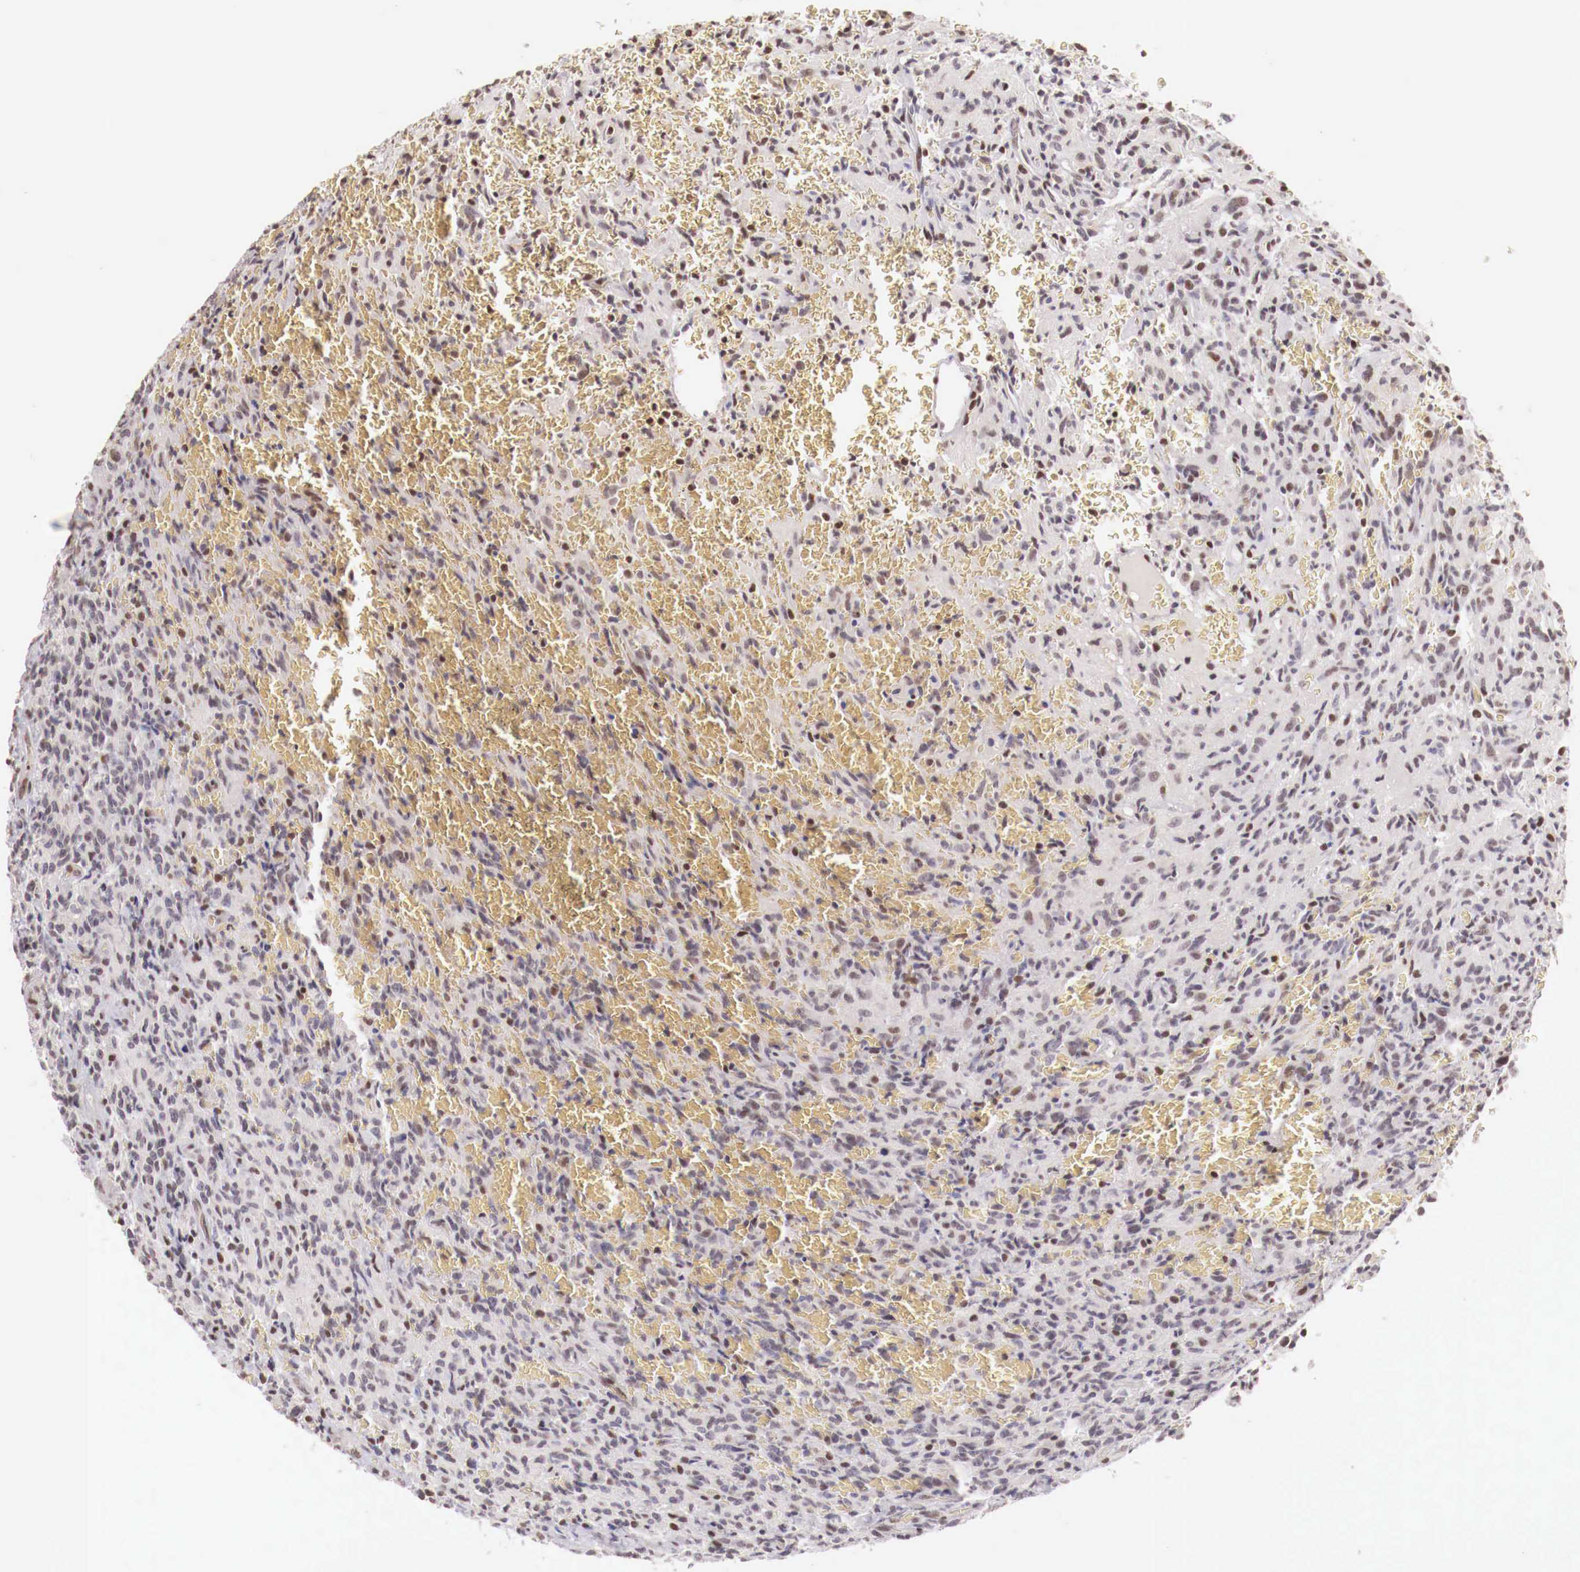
{"staining": {"intensity": "negative", "quantity": "none", "location": "none"}, "tissue": "glioma", "cell_type": "Tumor cells", "image_type": "cancer", "snomed": [{"axis": "morphology", "description": "Glioma, malignant, High grade"}, {"axis": "topography", "description": "Brain"}], "caption": "Tumor cells show no significant protein staining in glioma.", "gene": "SP1", "patient": {"sex": "male", "age": 56}}